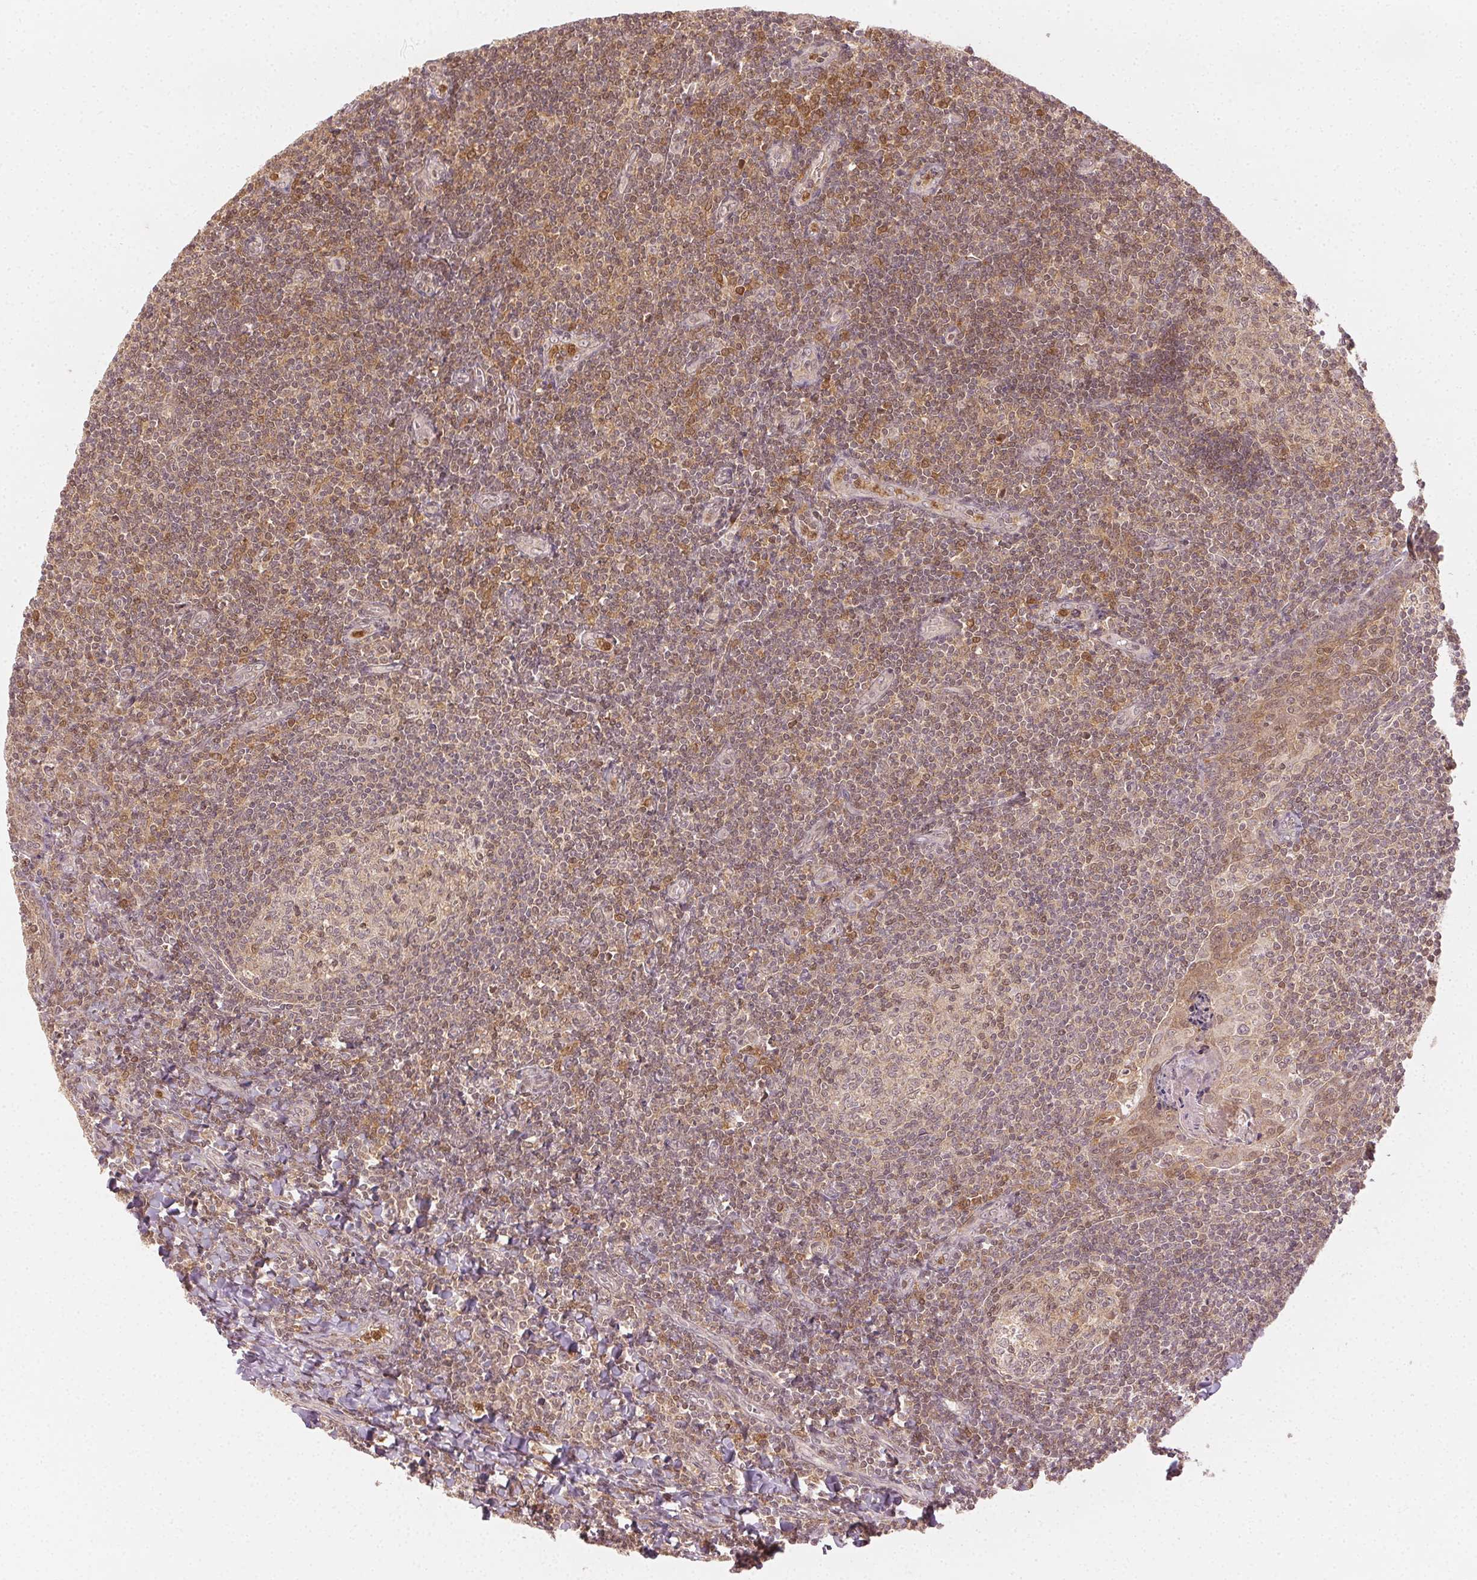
{"staining": {"intensity": "moderate", "quantity": ">75%", "location": "cytoplasmic/membranous,nuclear"}, "tissue": "tonsil", "cell_type": "Germinal center cells", "image_type": "normal", "snomed": [{"axis": "morphology", "description": "Normal tissue, NOS"}, {"axis": "morphology", "description": "Inflammation, NOS"}, {"axis": "topography", "description": "Tonsil"}], "caption": "IHC staining of normal tonsil, which demonstrates medium levels of moderate cytoplasmic/membranous,nuclear expression in approximately >75% of germinal center cells indicating moderate cytoplasmic/membranous,nuclear protein positivity. The staining was performed using DAB (brown) for protein detection and nuclei were counterstained in hematoxylin (blue).", "gene": "MAPK14", "patient": {"sex": "female", "age": 31}}